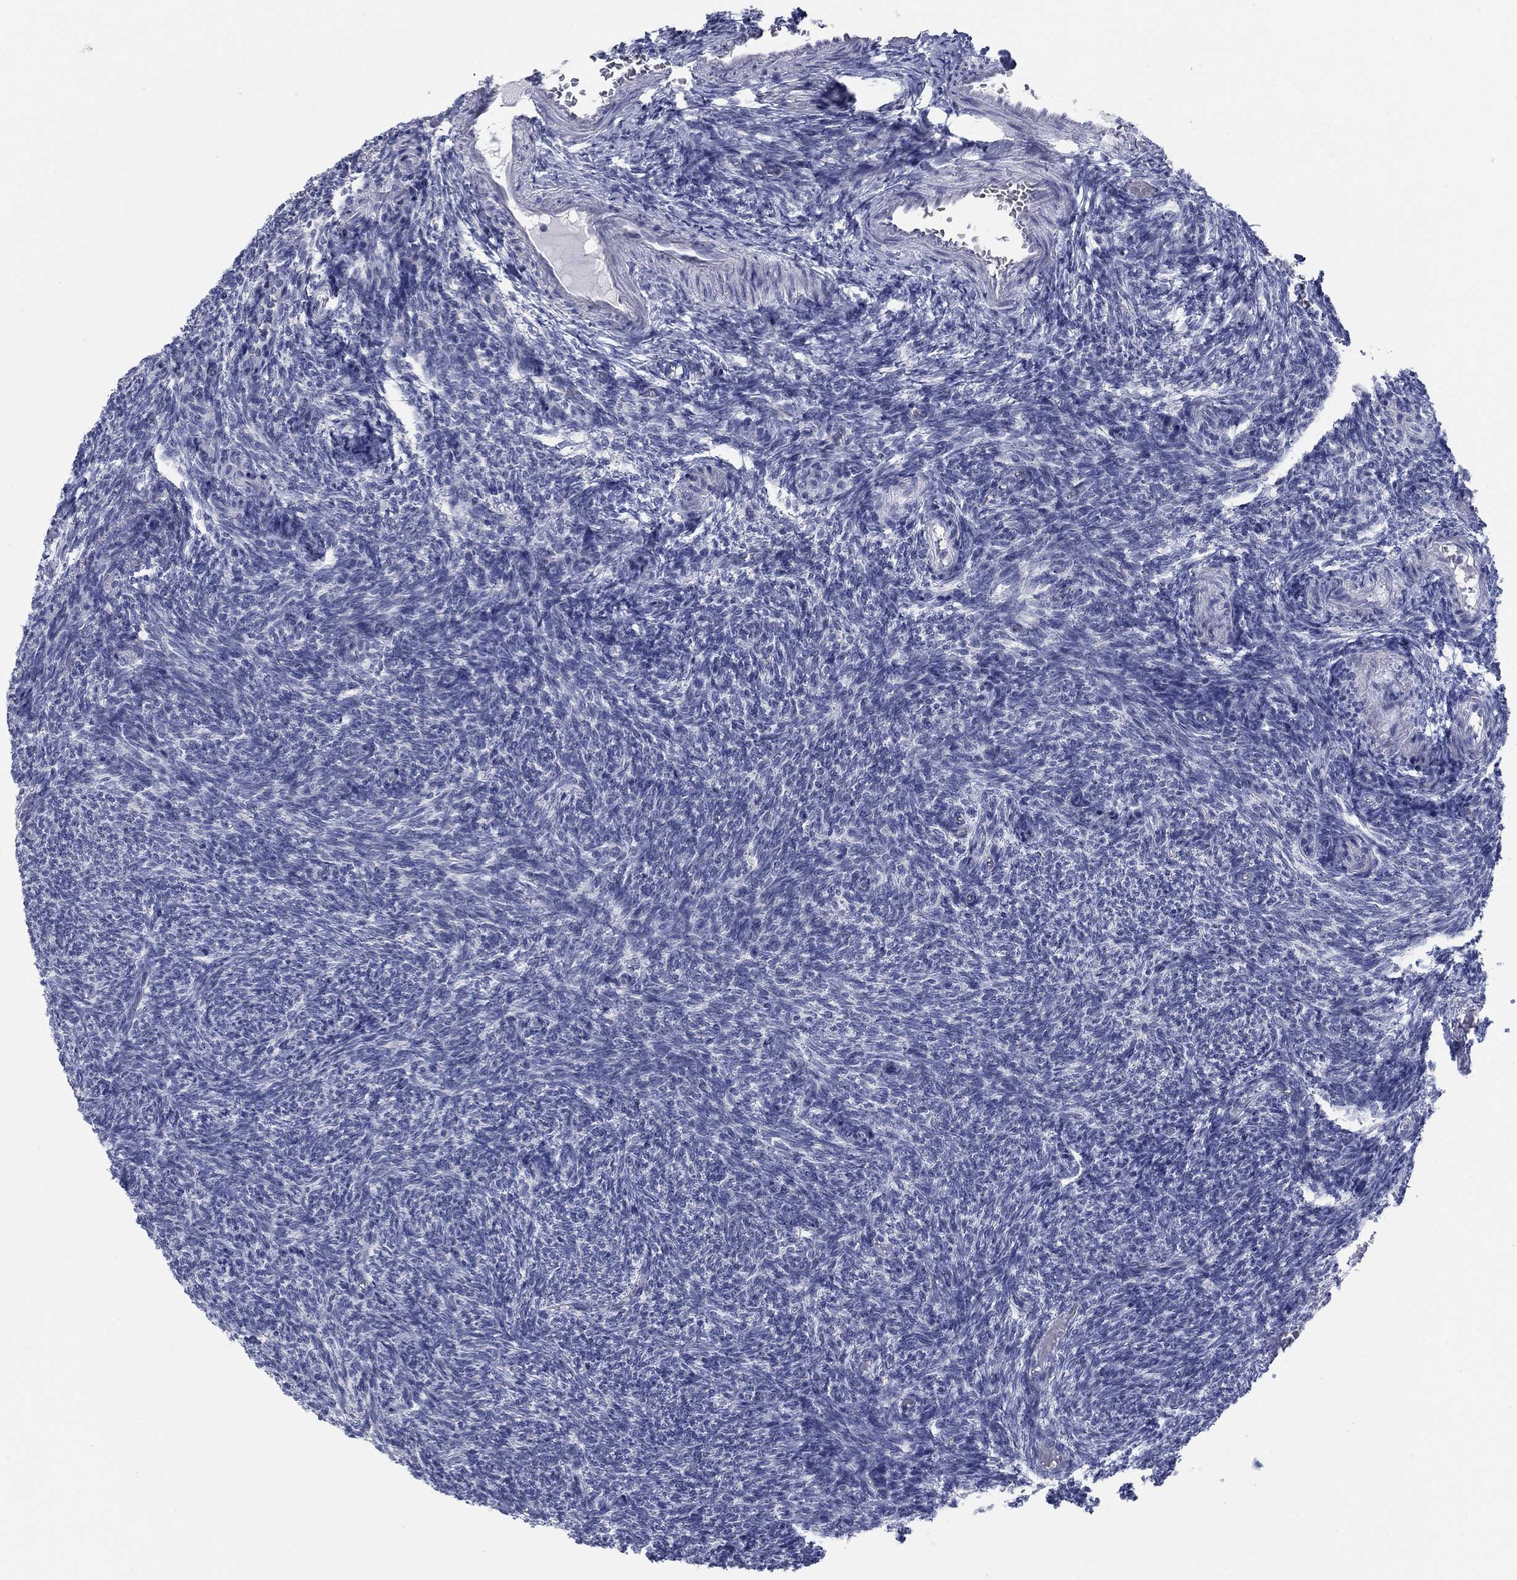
{"staining": {"intensity": "negative", "quantity": "none", "location": "none"}, "tissue": "ovary", "cell_type": "Follicle cells", "image_type": "normal", "snomed": [{"axis": "morphology", "description": "Normal tissue, NOS"}, {"axis": "topography", "description": "Ovary"}], "caption": "An IHC micrograph of normal ovary is shown. There is no staining in follicle cells of ovary.", "gene": "ATP6V1G2", "patient": {"sex": "female", "age": 39}}